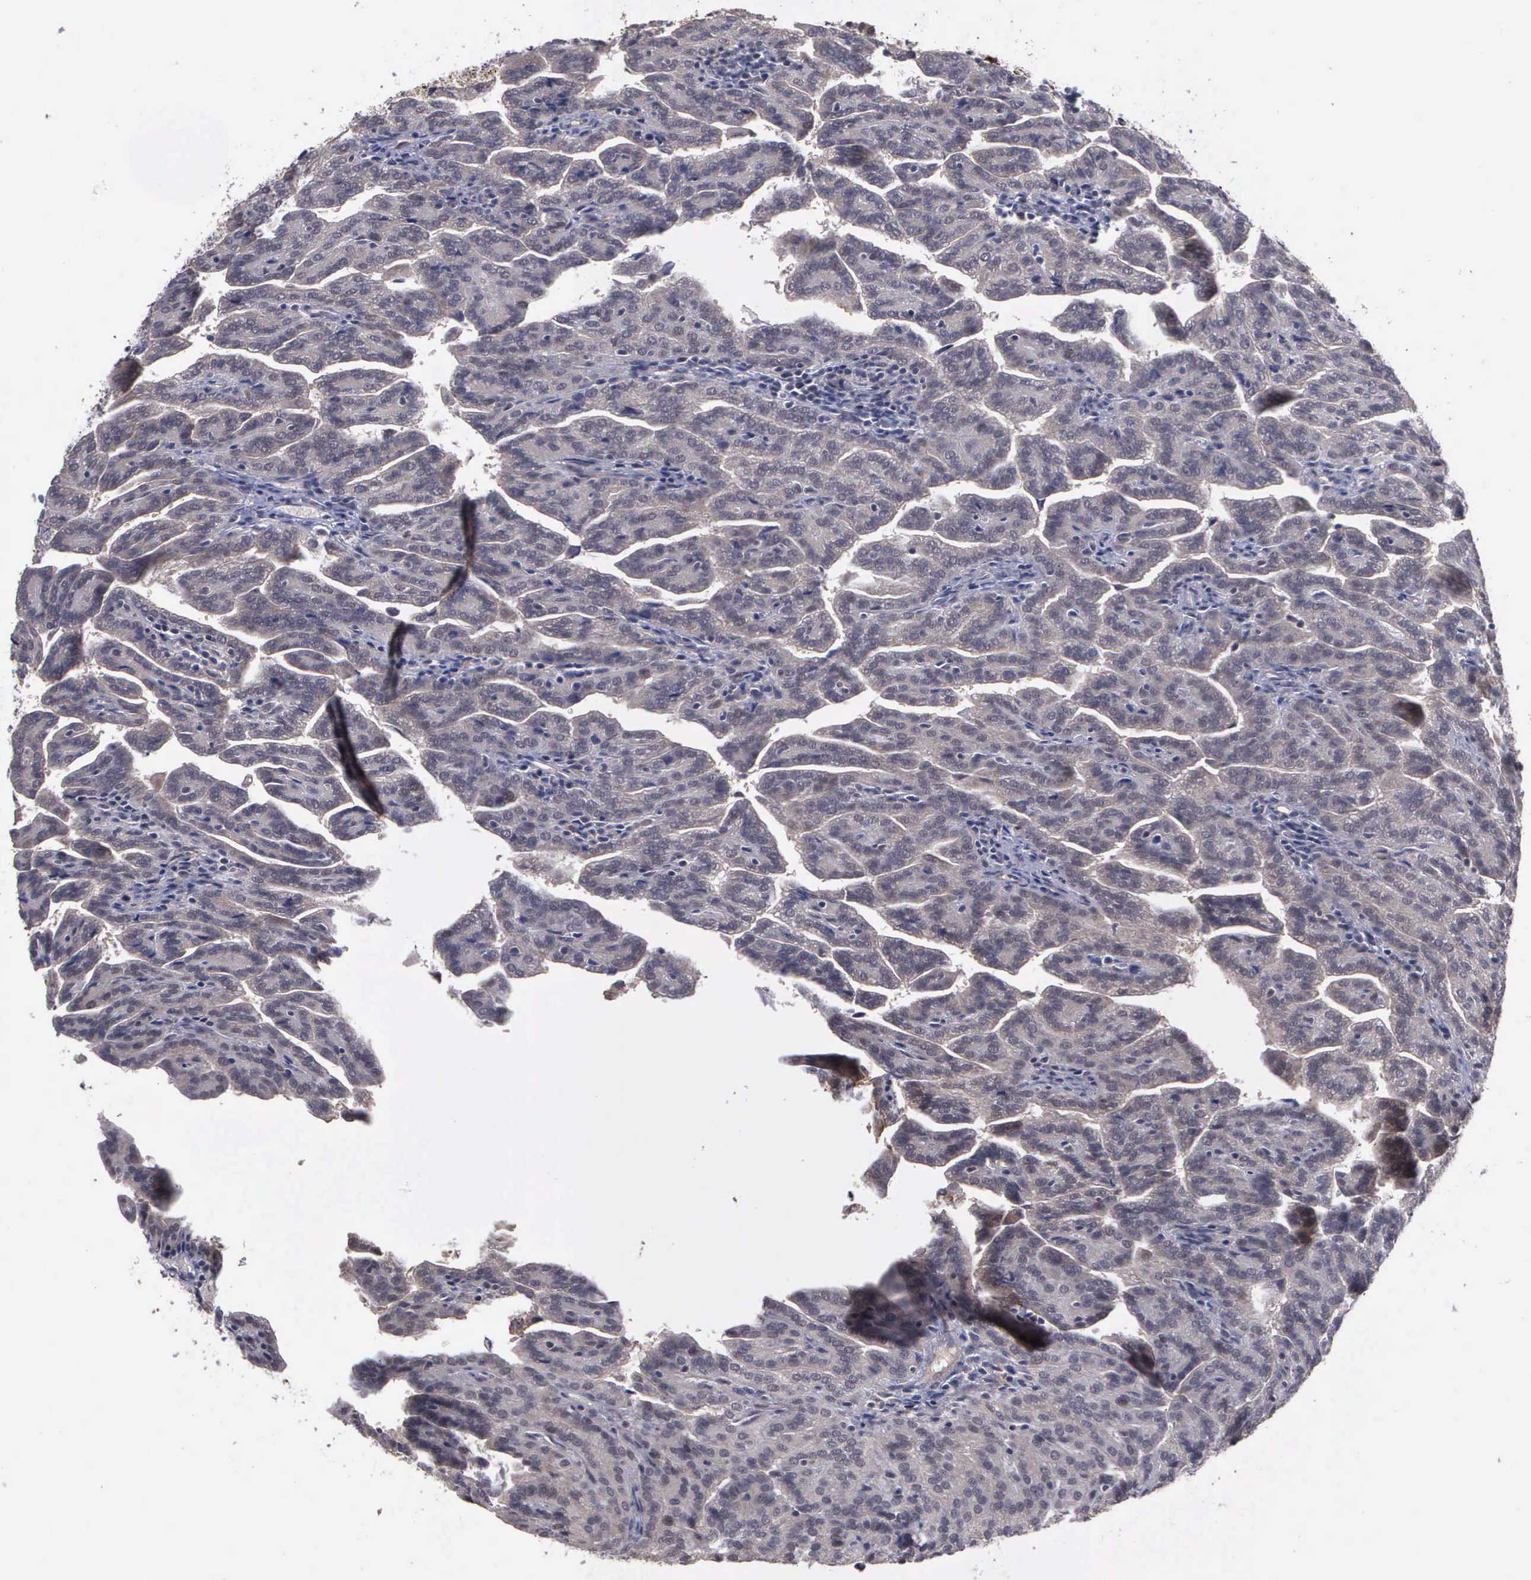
{"staining": {"intensity": "weak", "quantity": ">75%", "location": "cytoplasmic/membranous"}, "tissue": "renal cancer", "cell_type": "Tumor cells", "image_type": "cancer", "snomed": [{"axis": "morphology", "description": "Adenocarcinoma, NOS"}, {"axis": "topography", "description": "Kidney"}], "caption": "This histopathology image exhibits IHC staining of human renal adenocarcinoma, with low weak cytoplasmic/membranous staining in approximately >75% of tumor cells.", "gene": "MAP3K9", "patient": {"sex": "male", "age": 61}}